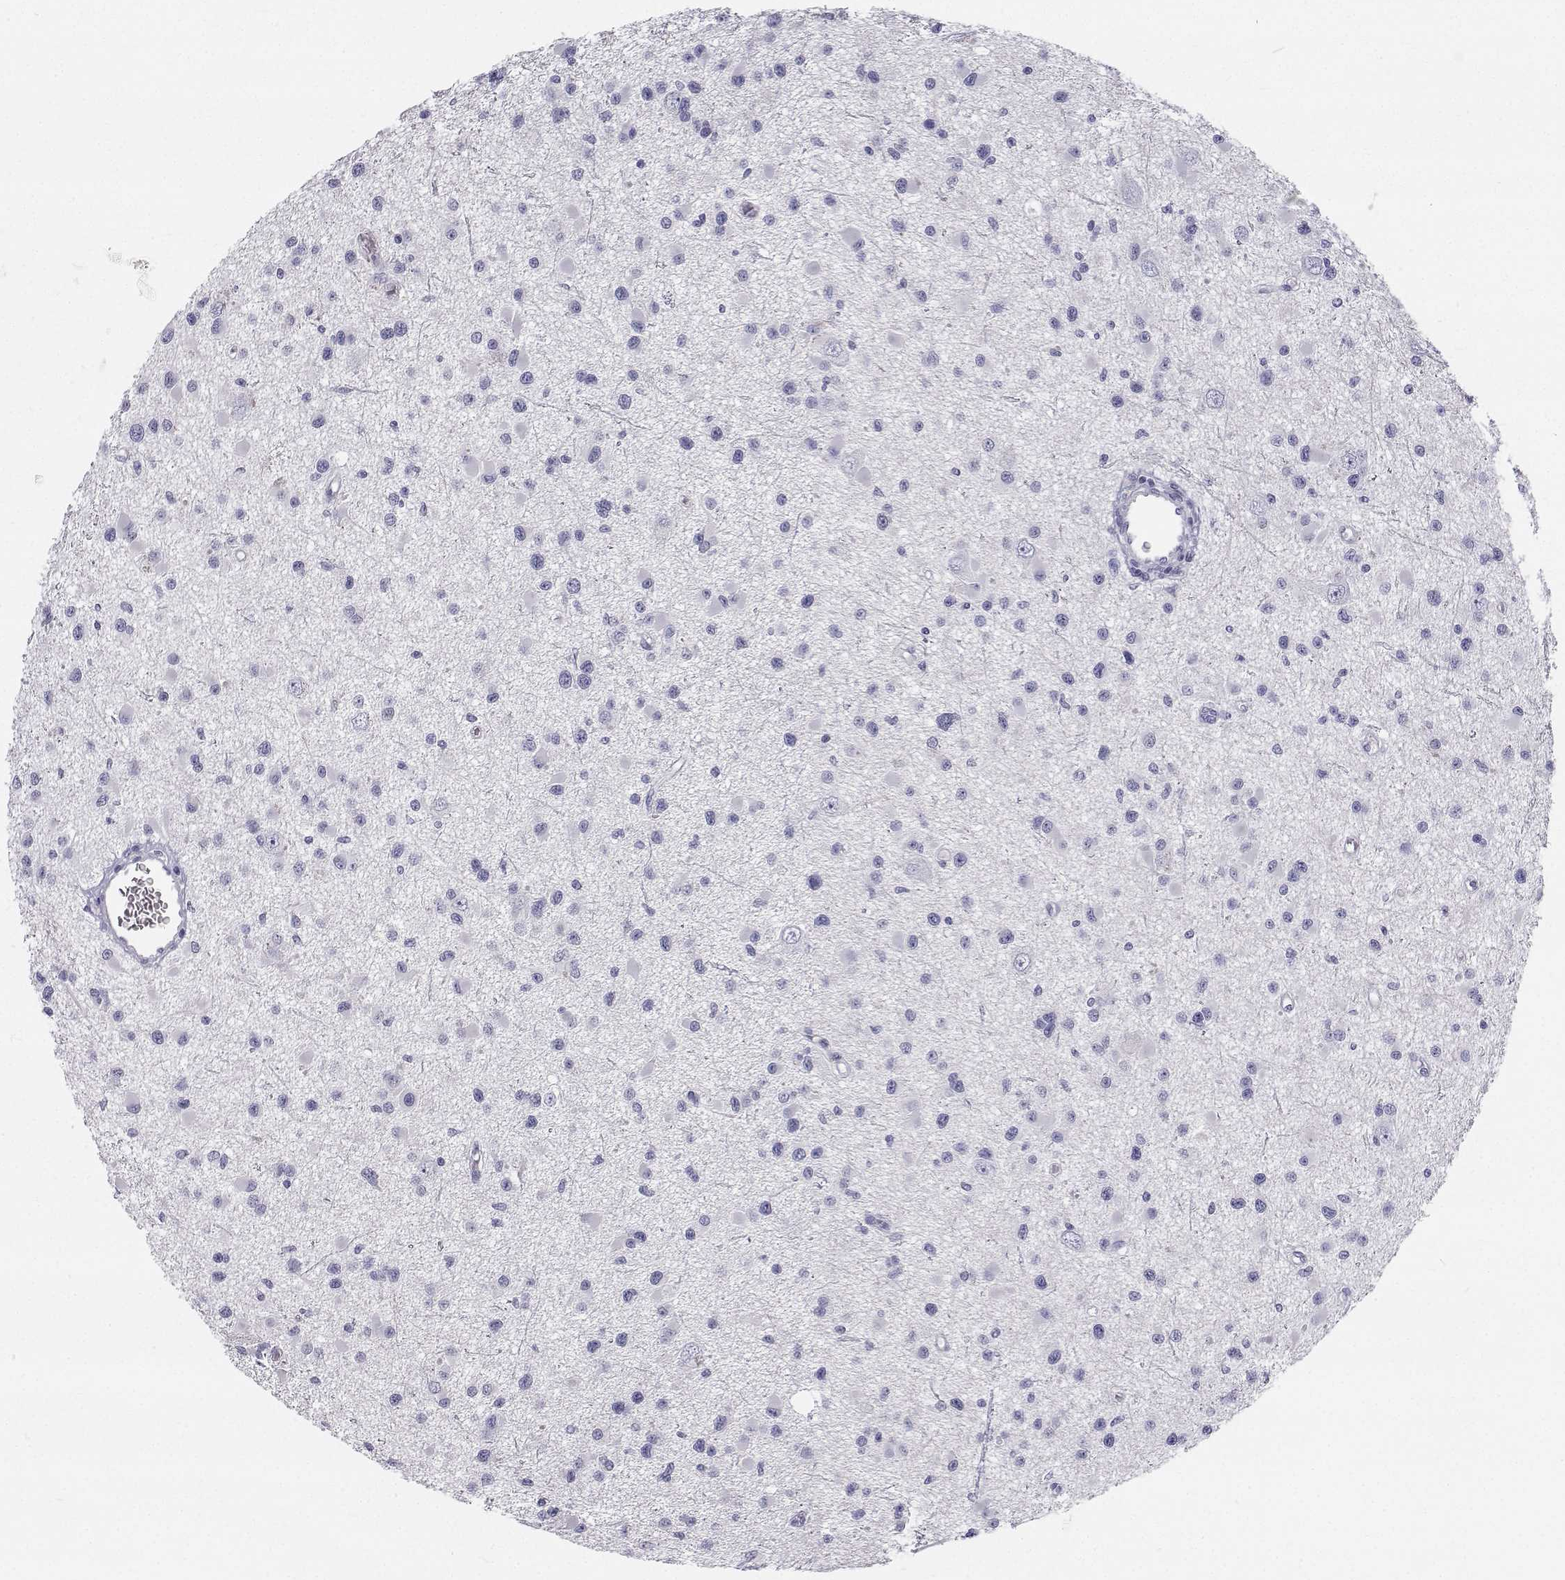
{"staining": {"intensity": "negative", "quantity": "none", "location": "none"}, "tissue": "glioma", "cell_type": "Tumor cells", "image_type": "cancer", "snomed": [{"axis": "morphology", "description": "Glioma, malignant, High grade"}, {"axis": "topography", "description": "Brain"}], "caption": "This photomicrograph is of high-grade glioma (malignant) stained with immunohistochemistry to label a protein in brown with the nuclei are counter-stained blue. There is no expression in tumor cells.", "gene": "TTN", "patient": {"sex": "male", "age": 54}}